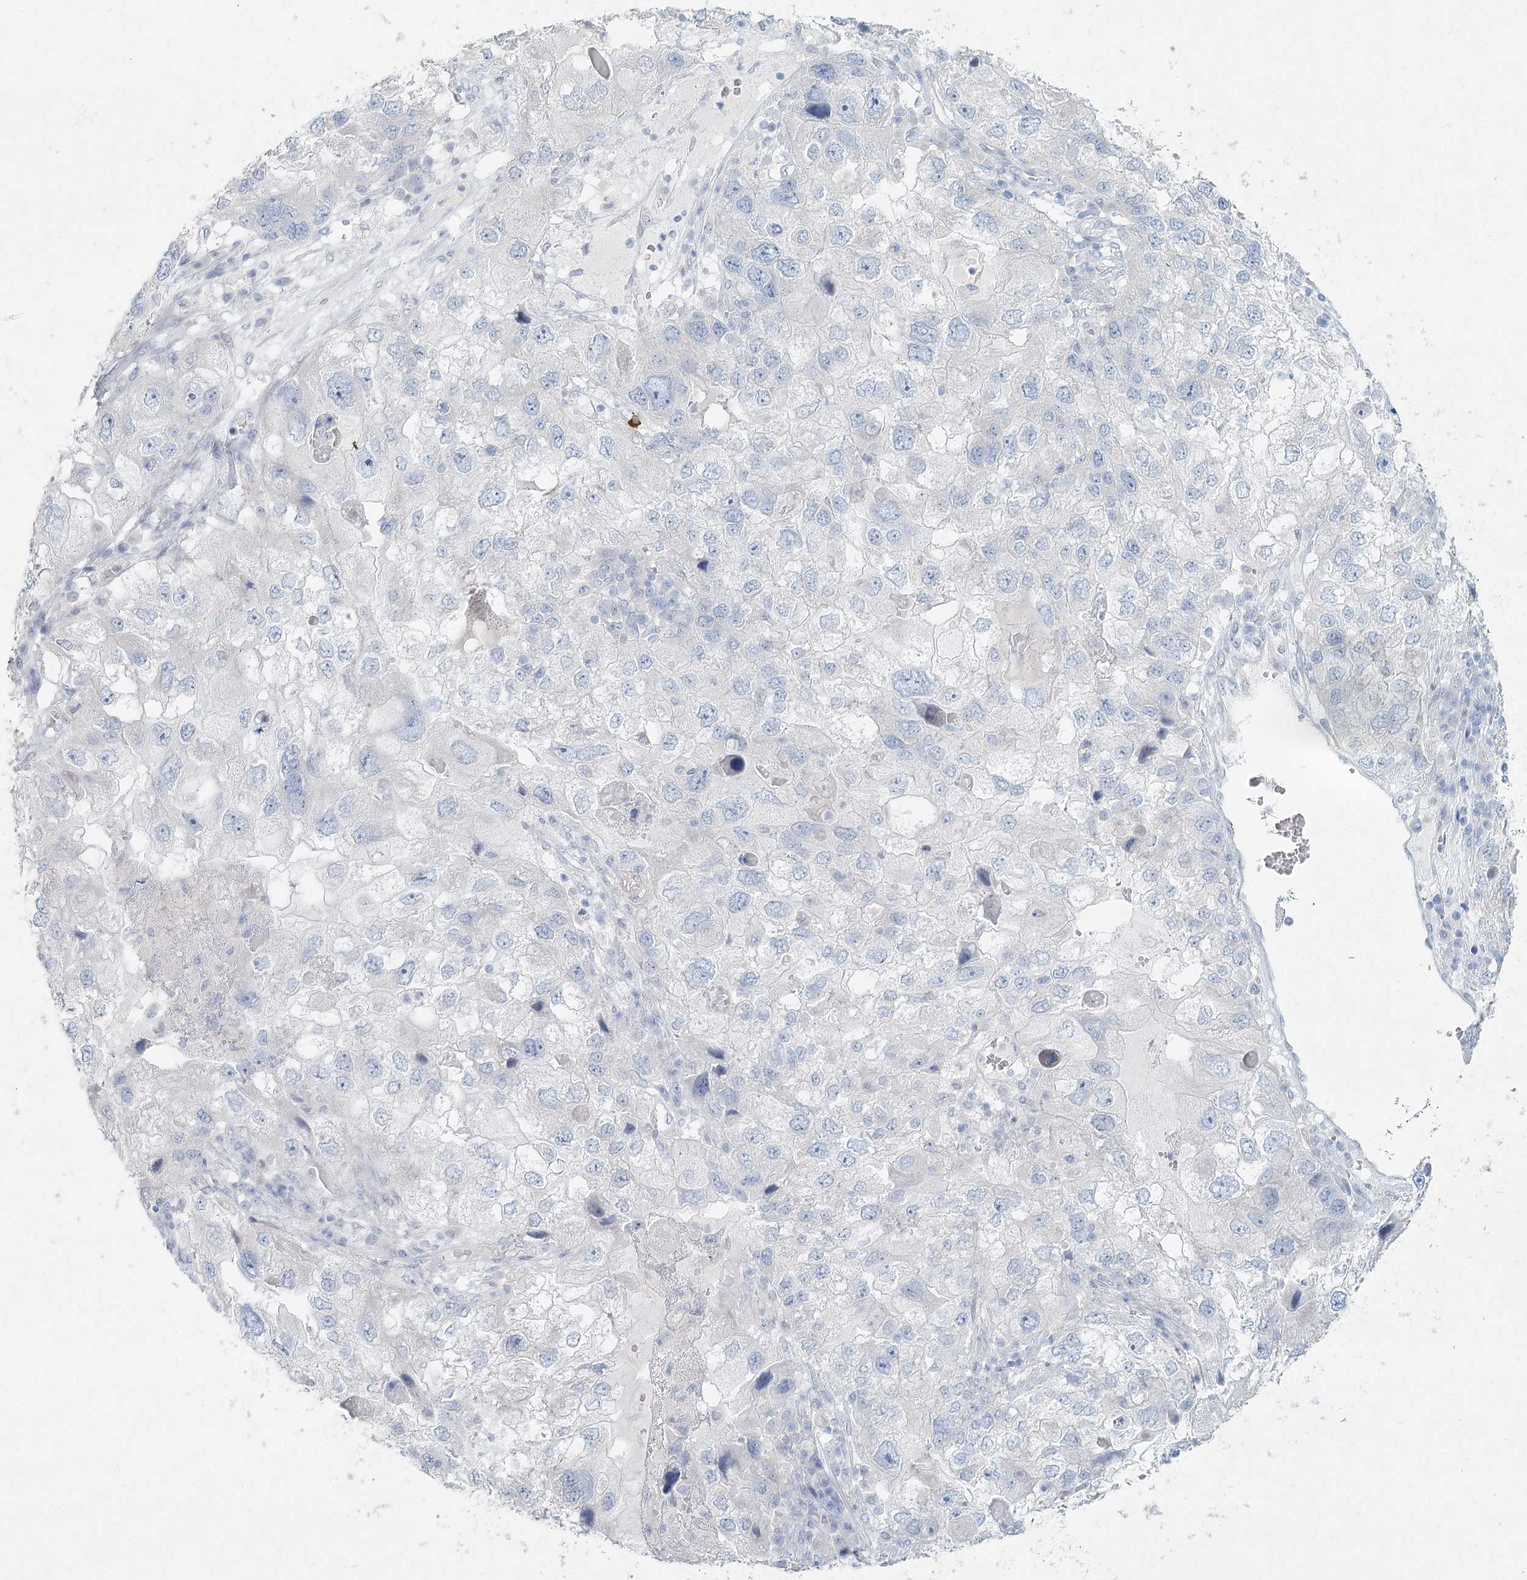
{"staining": {"intensity": "negative", "quantity": "none", "location": "none"}, "tissue": "endometrial cancer", "cell_type": "Tumor cells", "image_type": "cancer", "snomed": [{"axis": "morphology", "description": "Adenocarcinoma, NOS"}, {"axis": "topography", "description": "Endometrium"}], "caption": "Endometrial adenocarcinoma was stained to show a protein in brown. There is no significant expression in tumor cells. (Stains: DAB (3,3'-diaminobenzidine) immunohistochemistry (IHC) with hematoxylin counter stain, Microscopy: brightfield microscopy at high magnification).", "gene": "LRP2BP", "patient": {"sex": "female", "age": 49}}